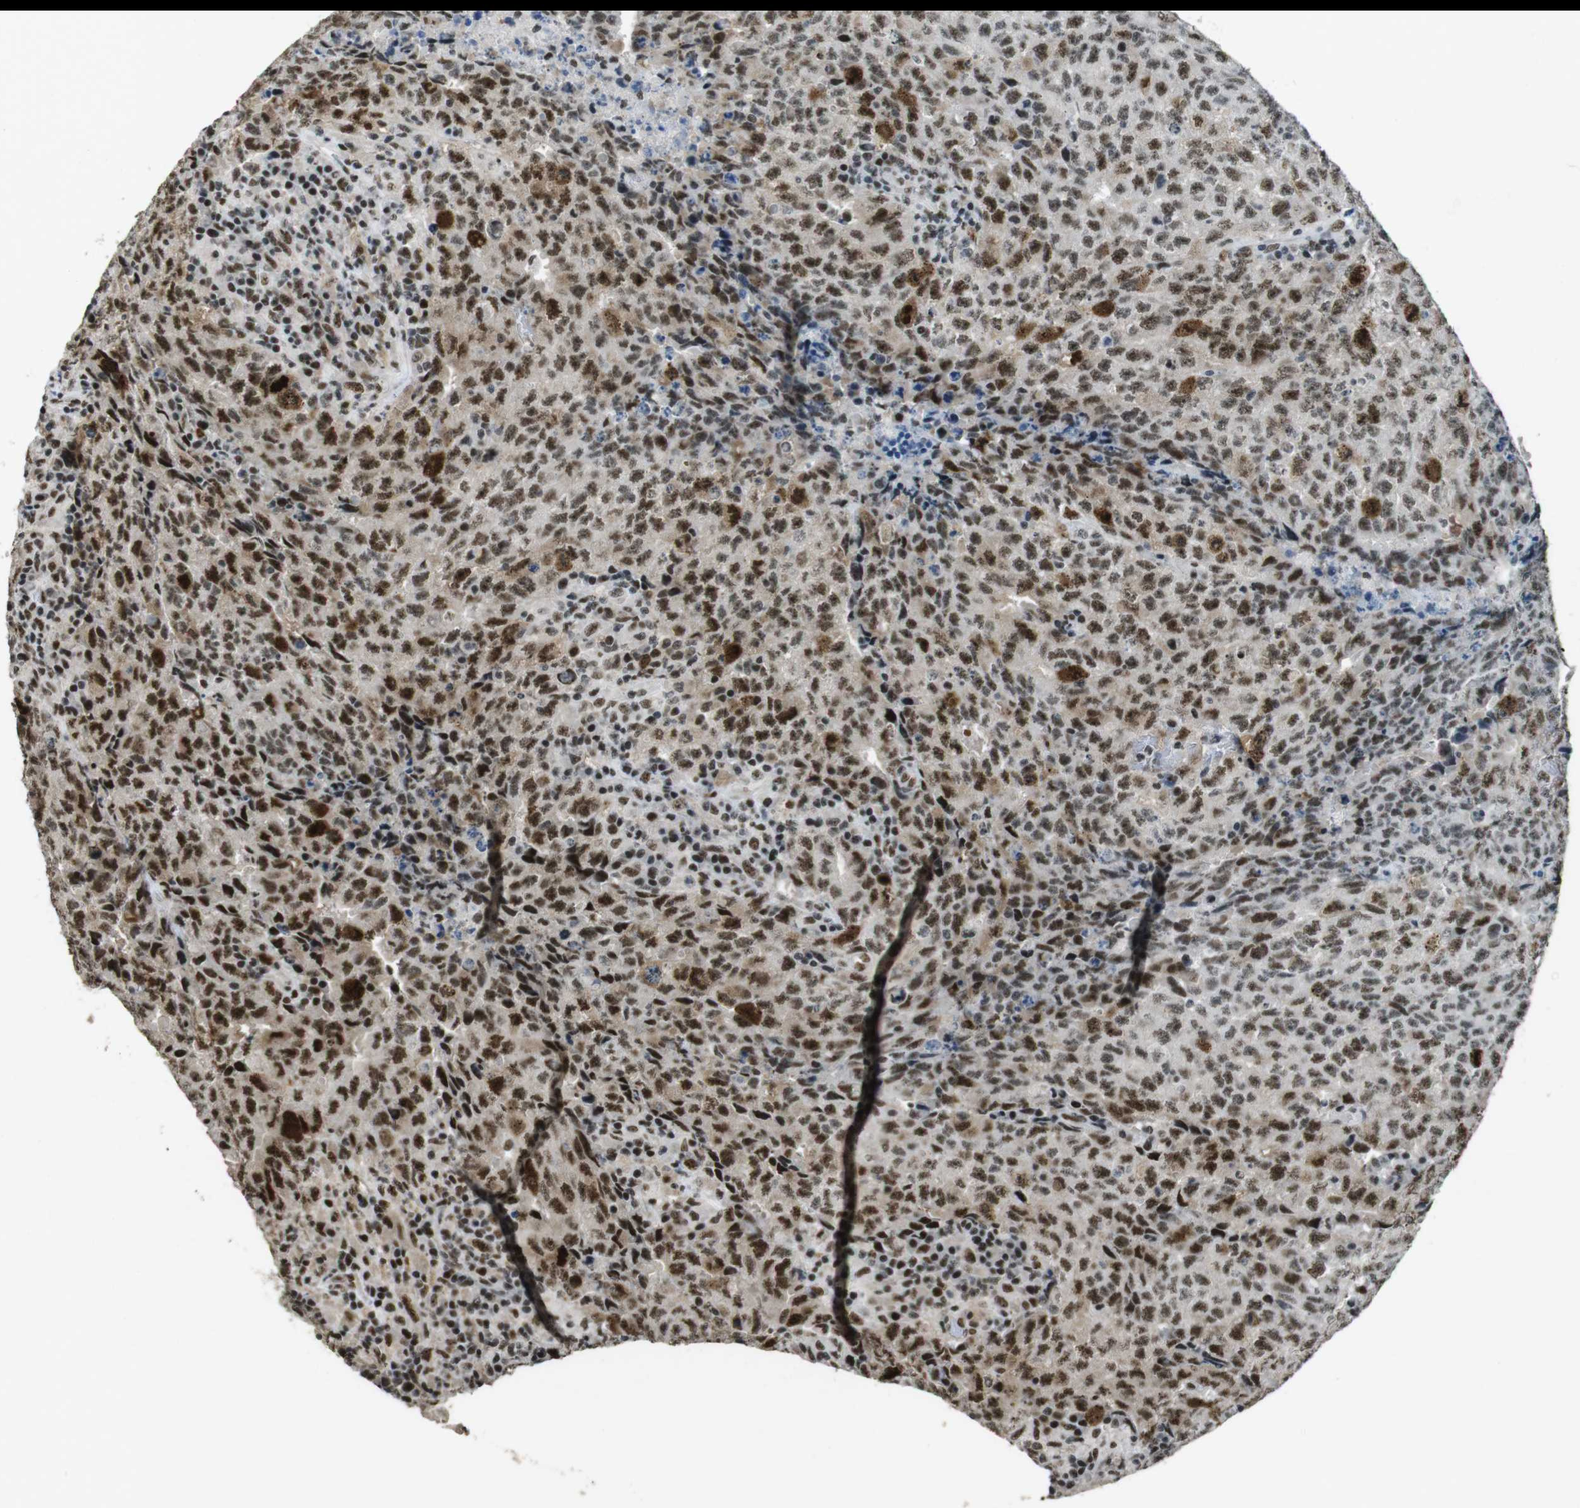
{"staining": {"intensity": "moderate", "quantity": ">75%", "location": "nuclear"}, "tissue": "testis cancer", "cell_type": "Tumor cells", "image_type": "cancer", "snomed": [{"axis": "morphology", "description": "Necrosis, NOS"}, {"axis": "morphology", "description": "Carcinoma, Embryonal, NOS"}, {"axis": "topography", "description": "Testis"}], "caption": "Human embryonal carcinoma (testis) stained with a brown dye shows moderate nuclear positive expression in approximately >75% of tumor cells.", "gene": "CSNK2B", "patient": {"sex": "male", "age": 19}}